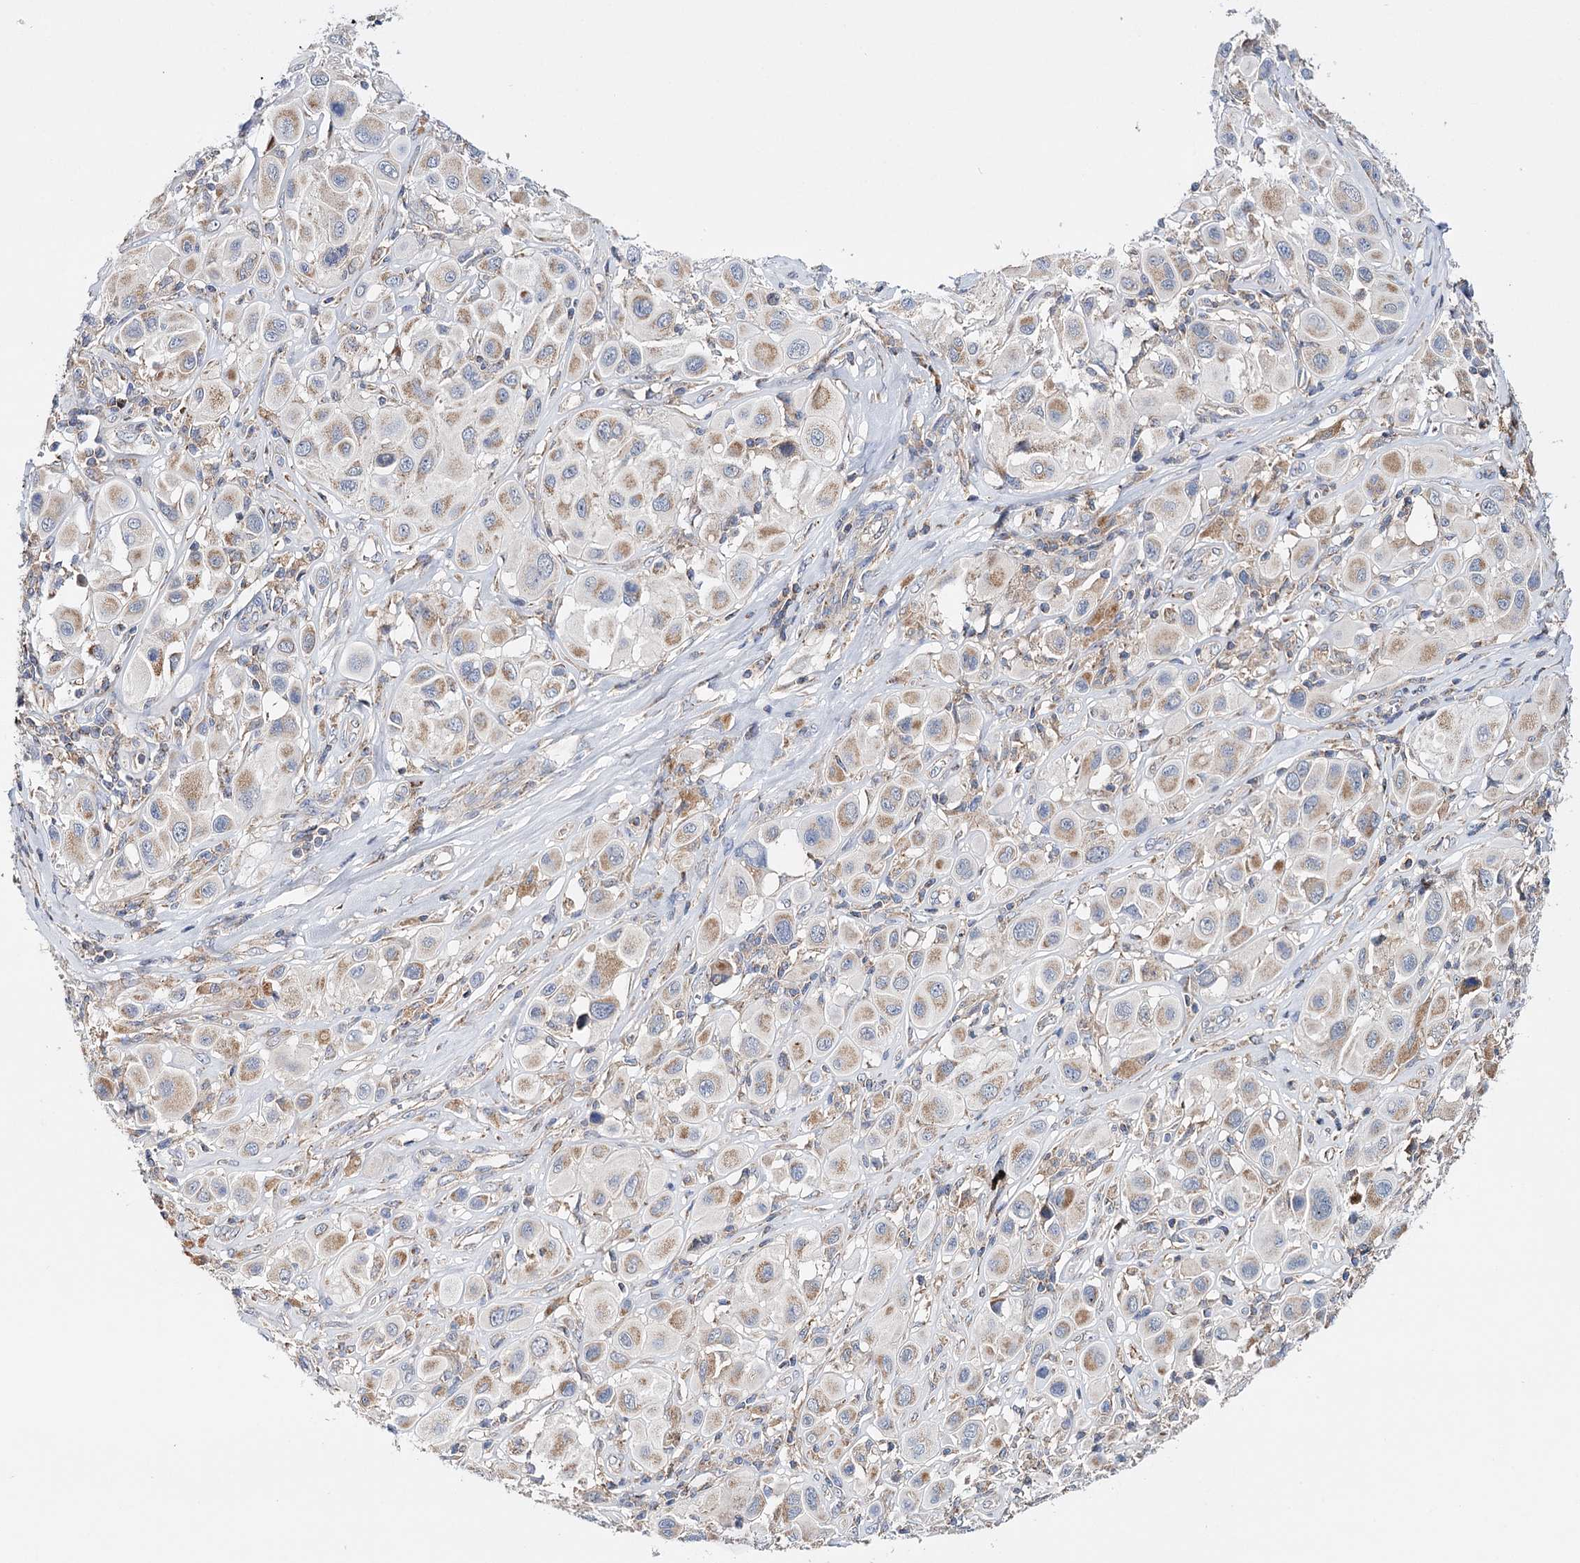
{"staining": {"intensity": "moderate", "quantity": "25%-75%", "location": "cytoplasmic/membranous"}, "tissue": "melanoma", "cell_type": "Tumor cells", "image_type": "cancer", "snomed": [{"axis": "morphology", "description": "Malignant melanoma, Metastatic site"}, {"axis": "topography", "description": "Skin"}], "caption": "IHC (DAB (3,3'-diaminobenzidine)) staining of melanoma exhibits moderate cytoplasmic/membranous protein positivity in about 25%-75% of tumor cells.", "gene": "CFAP46", "patient": {"sex": "male", "age": 41}}